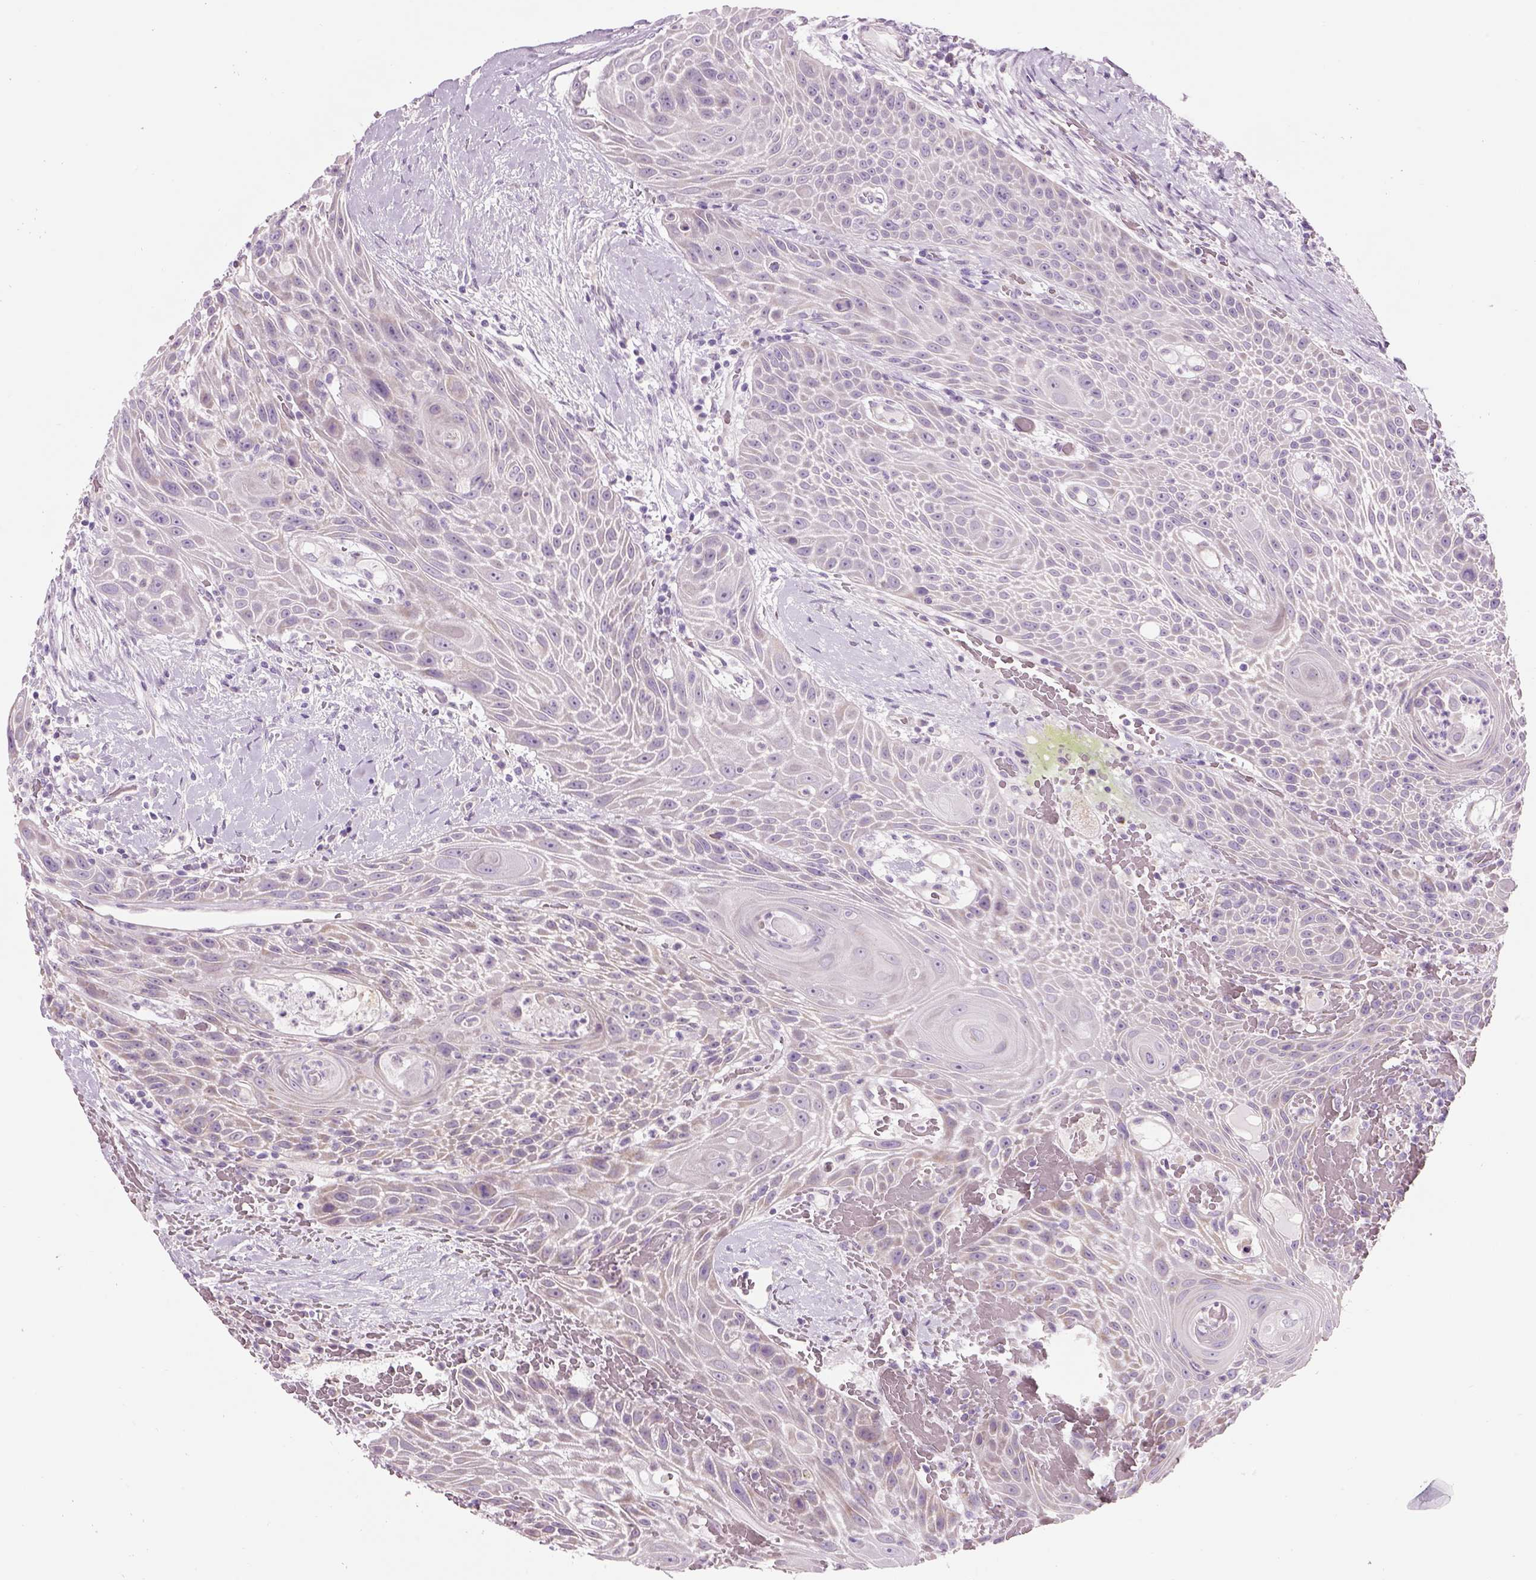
{"staining": {"intensity": "weak", "quantity": "<25%", "location": "cytoplasmic/membranous"}, "tissue": "head and neck cancer", "cell_type": "Tumor cells", "image_type": "cancer", "snomed": [{"axis": "morphology", "description": "Squamous cell carcinoma, NOS"}, {"axis": "topography", "description": "Head-Neck"}], "caption": "The histopathology image demonstrates no significant staining in tumor cells of head and neck cancer.", "gene": "IFT52", "patient": {"sex": "male", "age": 69}}